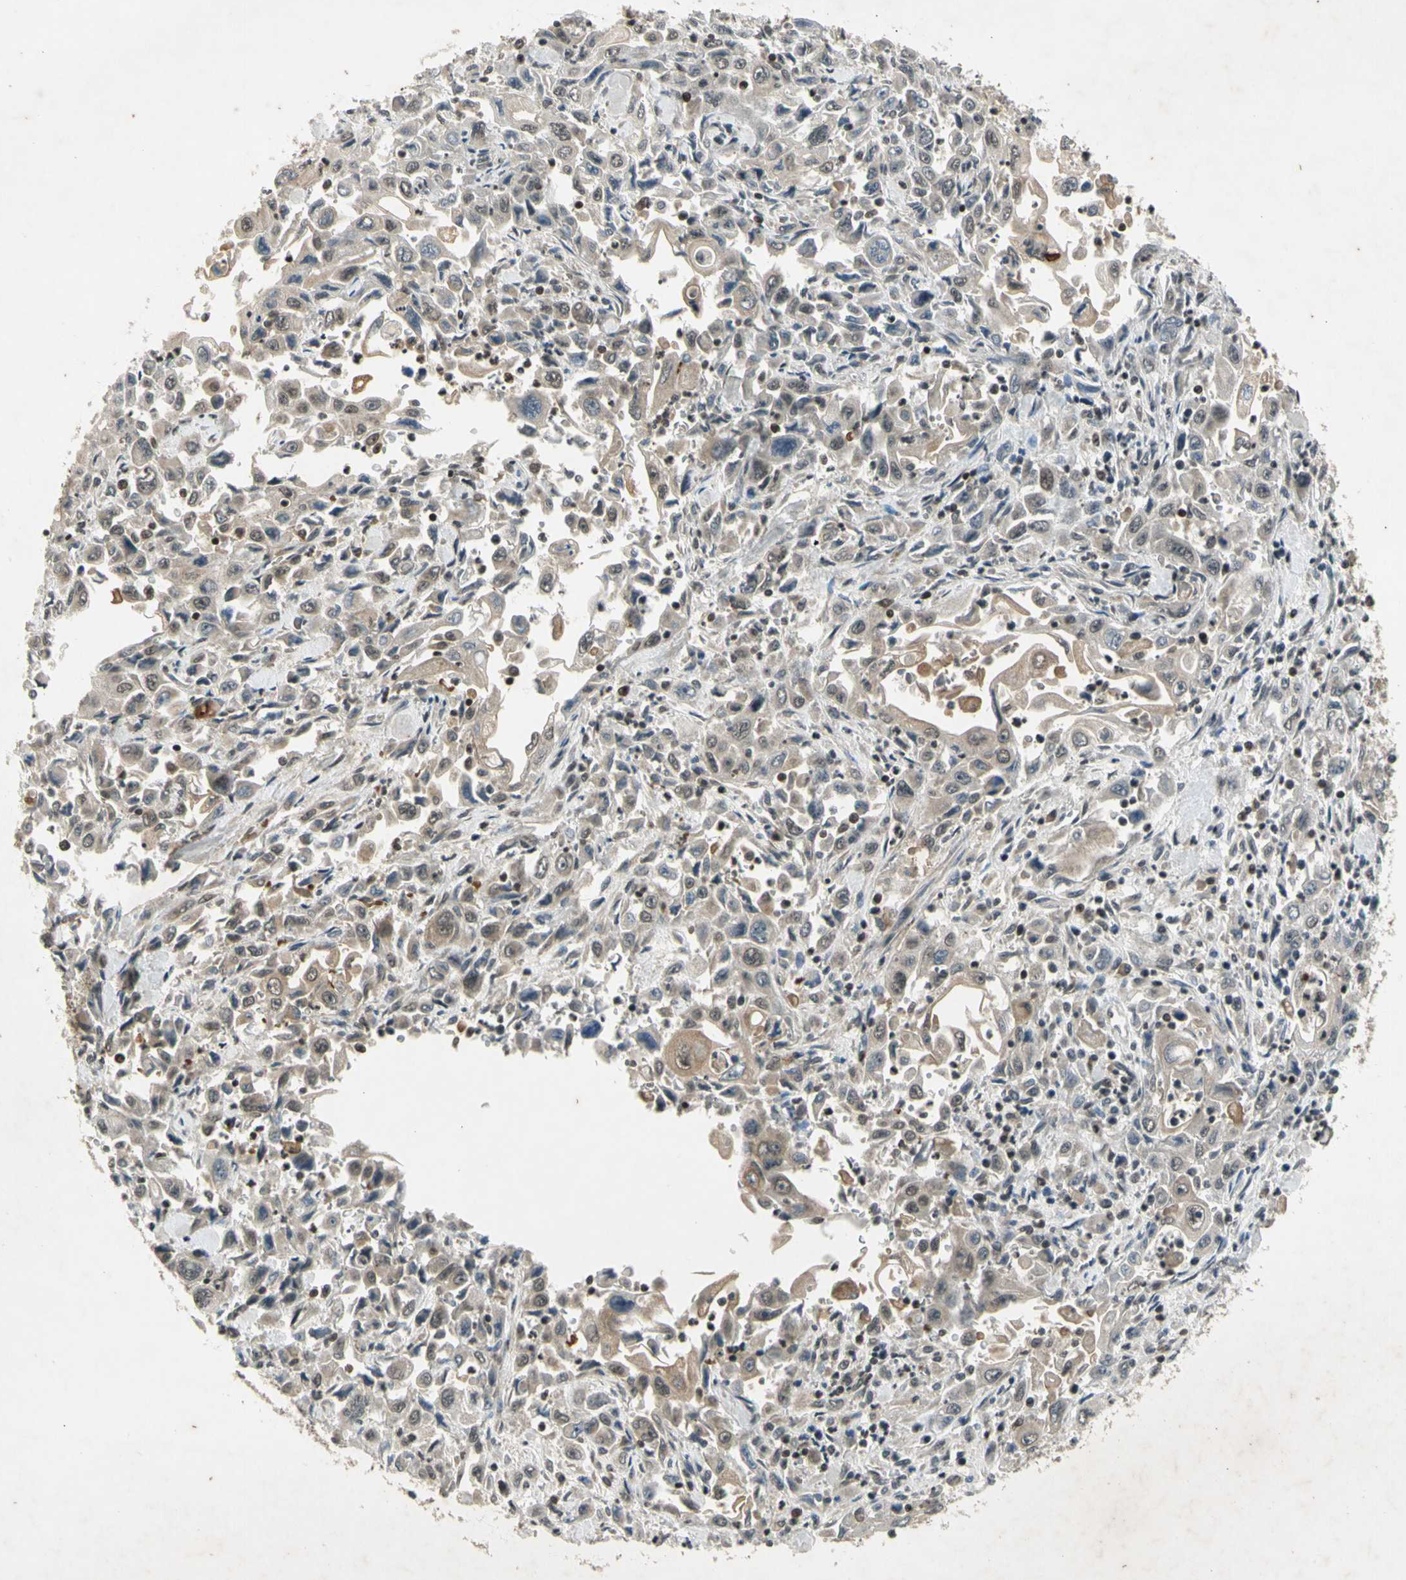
{"staining": {"intensity": "weak", "quantity": "25%-75%", "location": "cytoplasmic/membranous"}, "tissue": "pancreatic cancer", "cell_type": "Tumor cells", "image_type": "cancer", "snomed": [{"axis": "morphology", "description": "Adenocarcinoma, NOS"}, {"axis": "topography", "description": "Pancreas"}], "caption": "Brown immunohistochemical staining in human pancreatic adenocarcinoma demonstrates weak cytoplasmic/membranous expression in approximately 25%-75% of tumor cells. (IHC, brightfield microscopy, high magnification).", "gene": "EFNB2", "patient": {"sex": "male", "age": 70}}